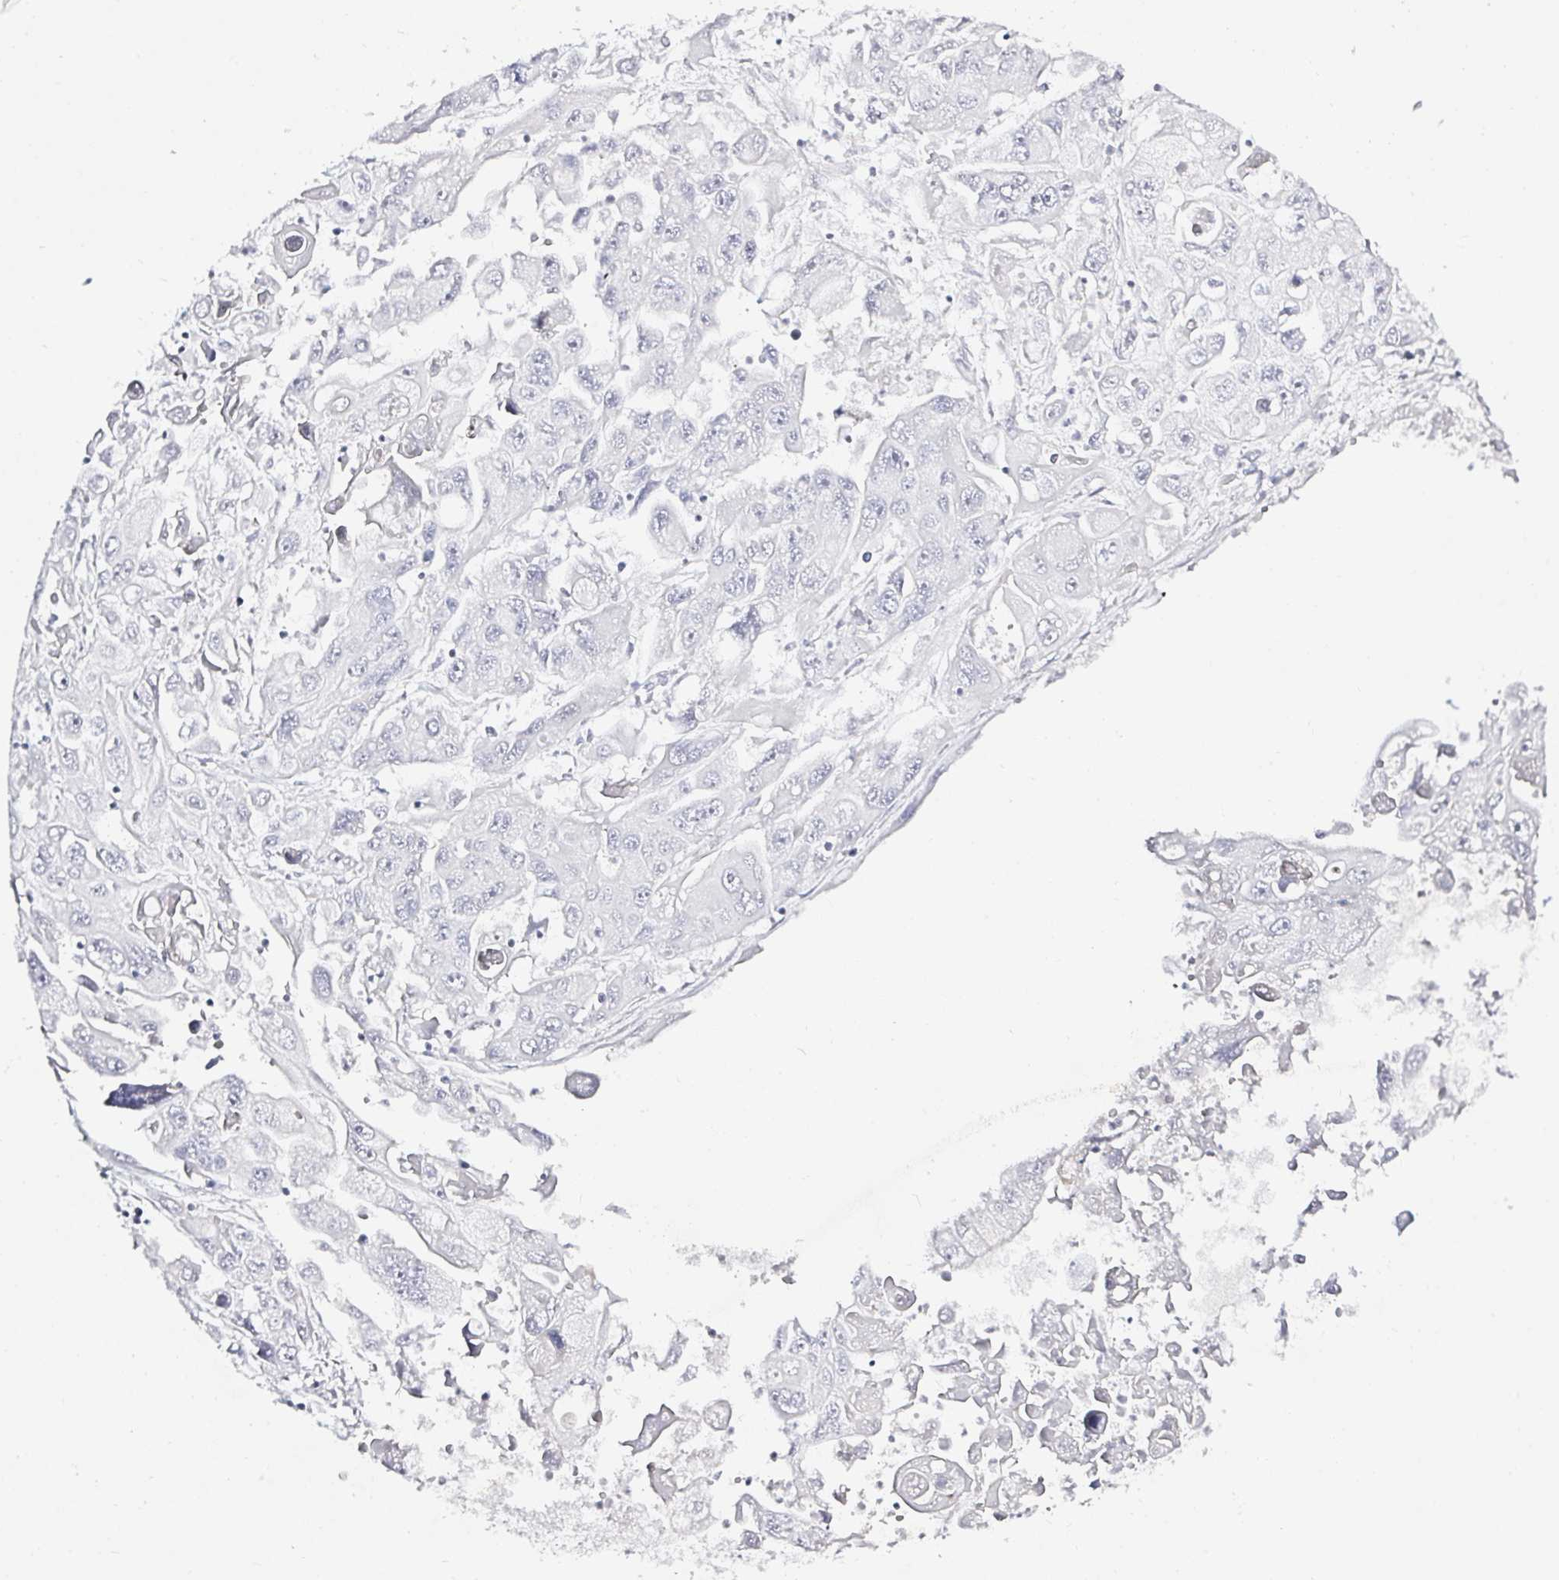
{"staining": {"intensity": "negative", "quantity": "none", "location": "none"}, "tissue": "pancreatic cancer", "cell_type": "Tumor cells", "image_type": "cancer", "snomed": [{"axis": "morphology", "description": "Adenocarcinoma, NOS"}, {"axis": "topography", "description": "Pancreas"}], "caption": "An IHC histopathology image of pancreatic adenocarcinoma is shown. There is no staining in tumor cells of pancreatic adenocarcinoma. (Stains: DAB IHC with hematoxylin counter stain, Microscopy: brightfield microscopy at high magnification).", "gene": "OR10K1", "patient": {"sex": "male", "age": 70}}